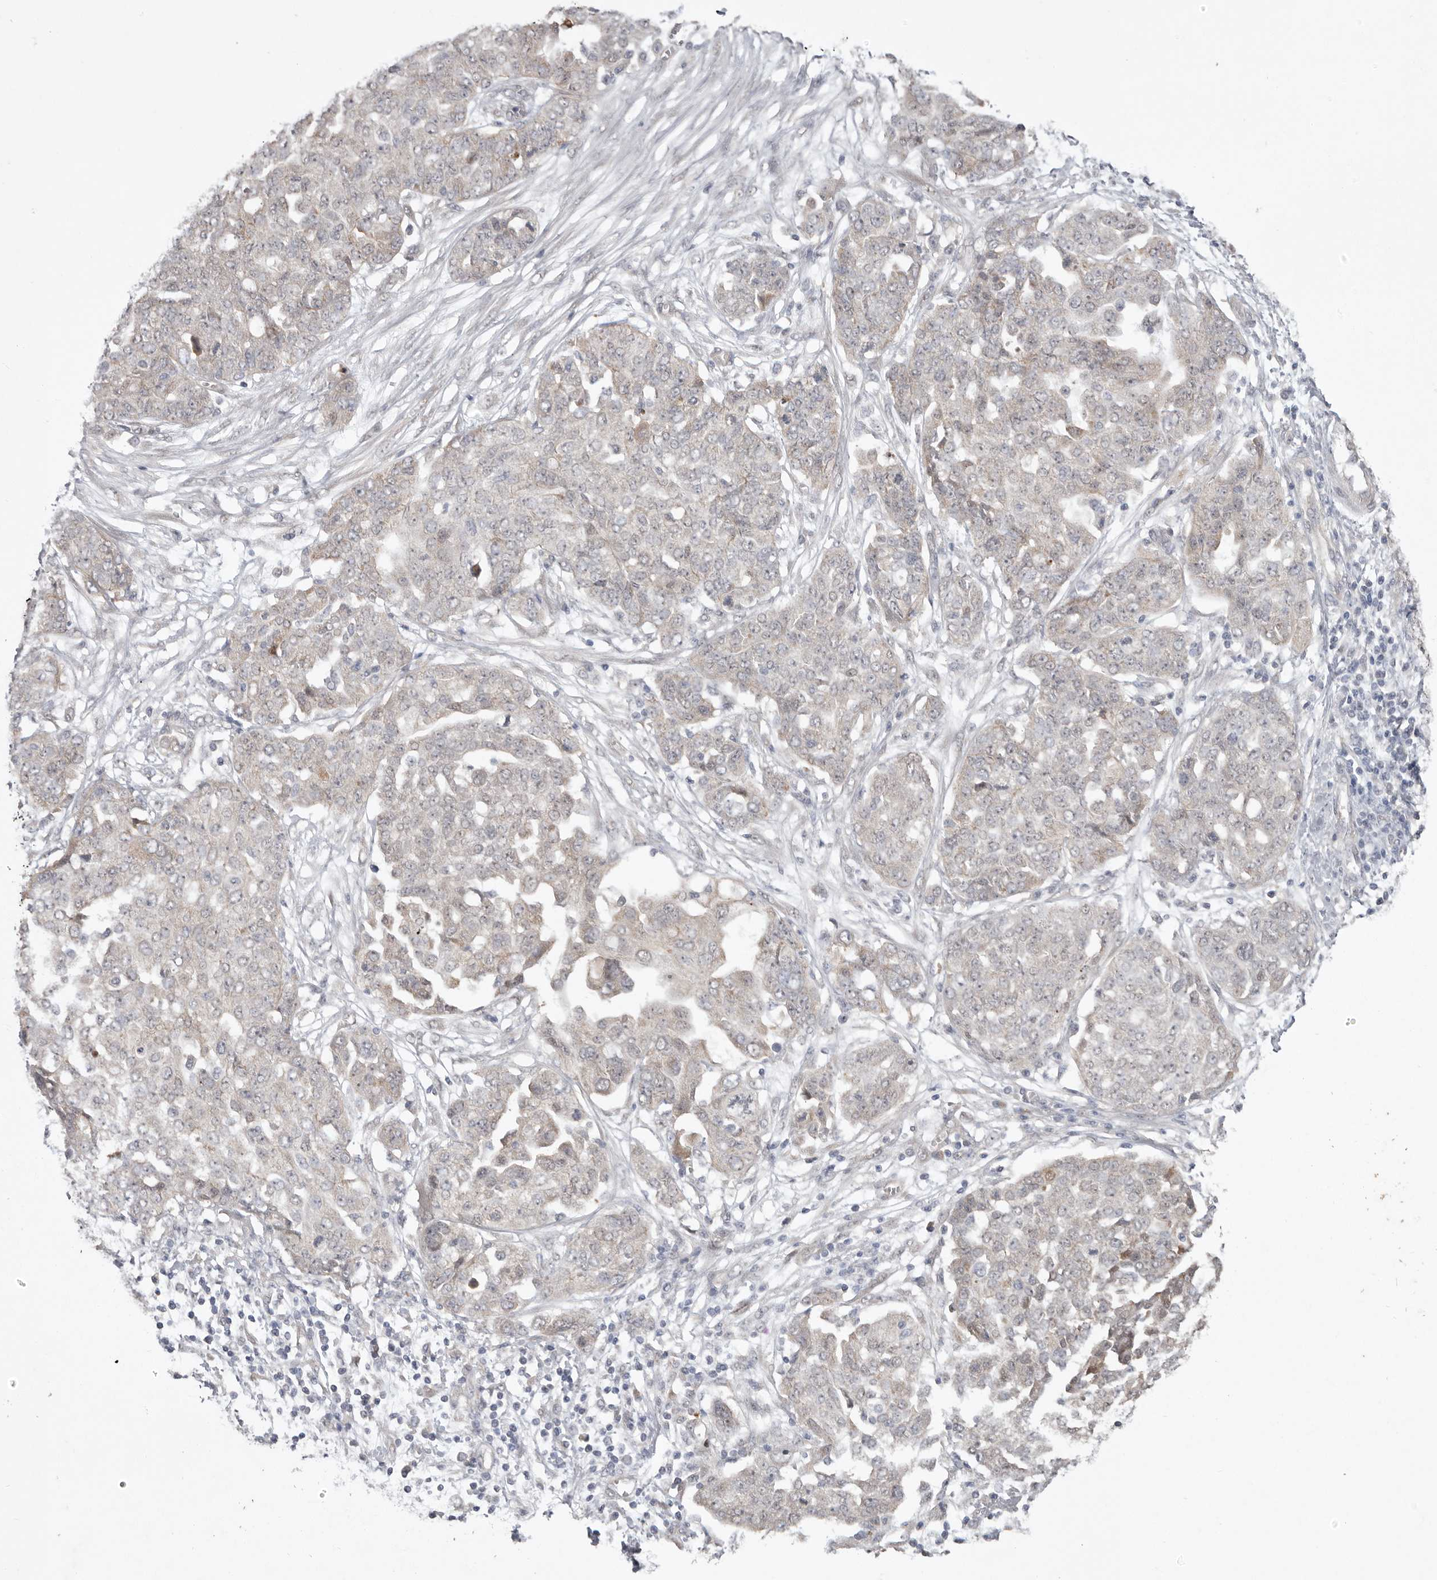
{"staining": {"intensity": "weak", "quantity": "<25%", "location": "cytoplasmic/membranous"}, "tissue": "ovarian cancer", "cell_type": "Tumor cells", "image_type": "cancer", "snomed": [{"axis": "morphology", "description": "Cystadenocarcinoma, serous, NOS"}, {"axis": "topography", "description": "Soft tissue"}, {"axis": "topography", "description": "Ovary"}], "caption": "A high-resolution photomicrograph shows IHC staining of ovarian cancer (serous cystadenocarcinoma), which shows no significant positivity in tumor cells.", "gene": "NSUN4", "patient": {"sex": "female", "age": 57}}